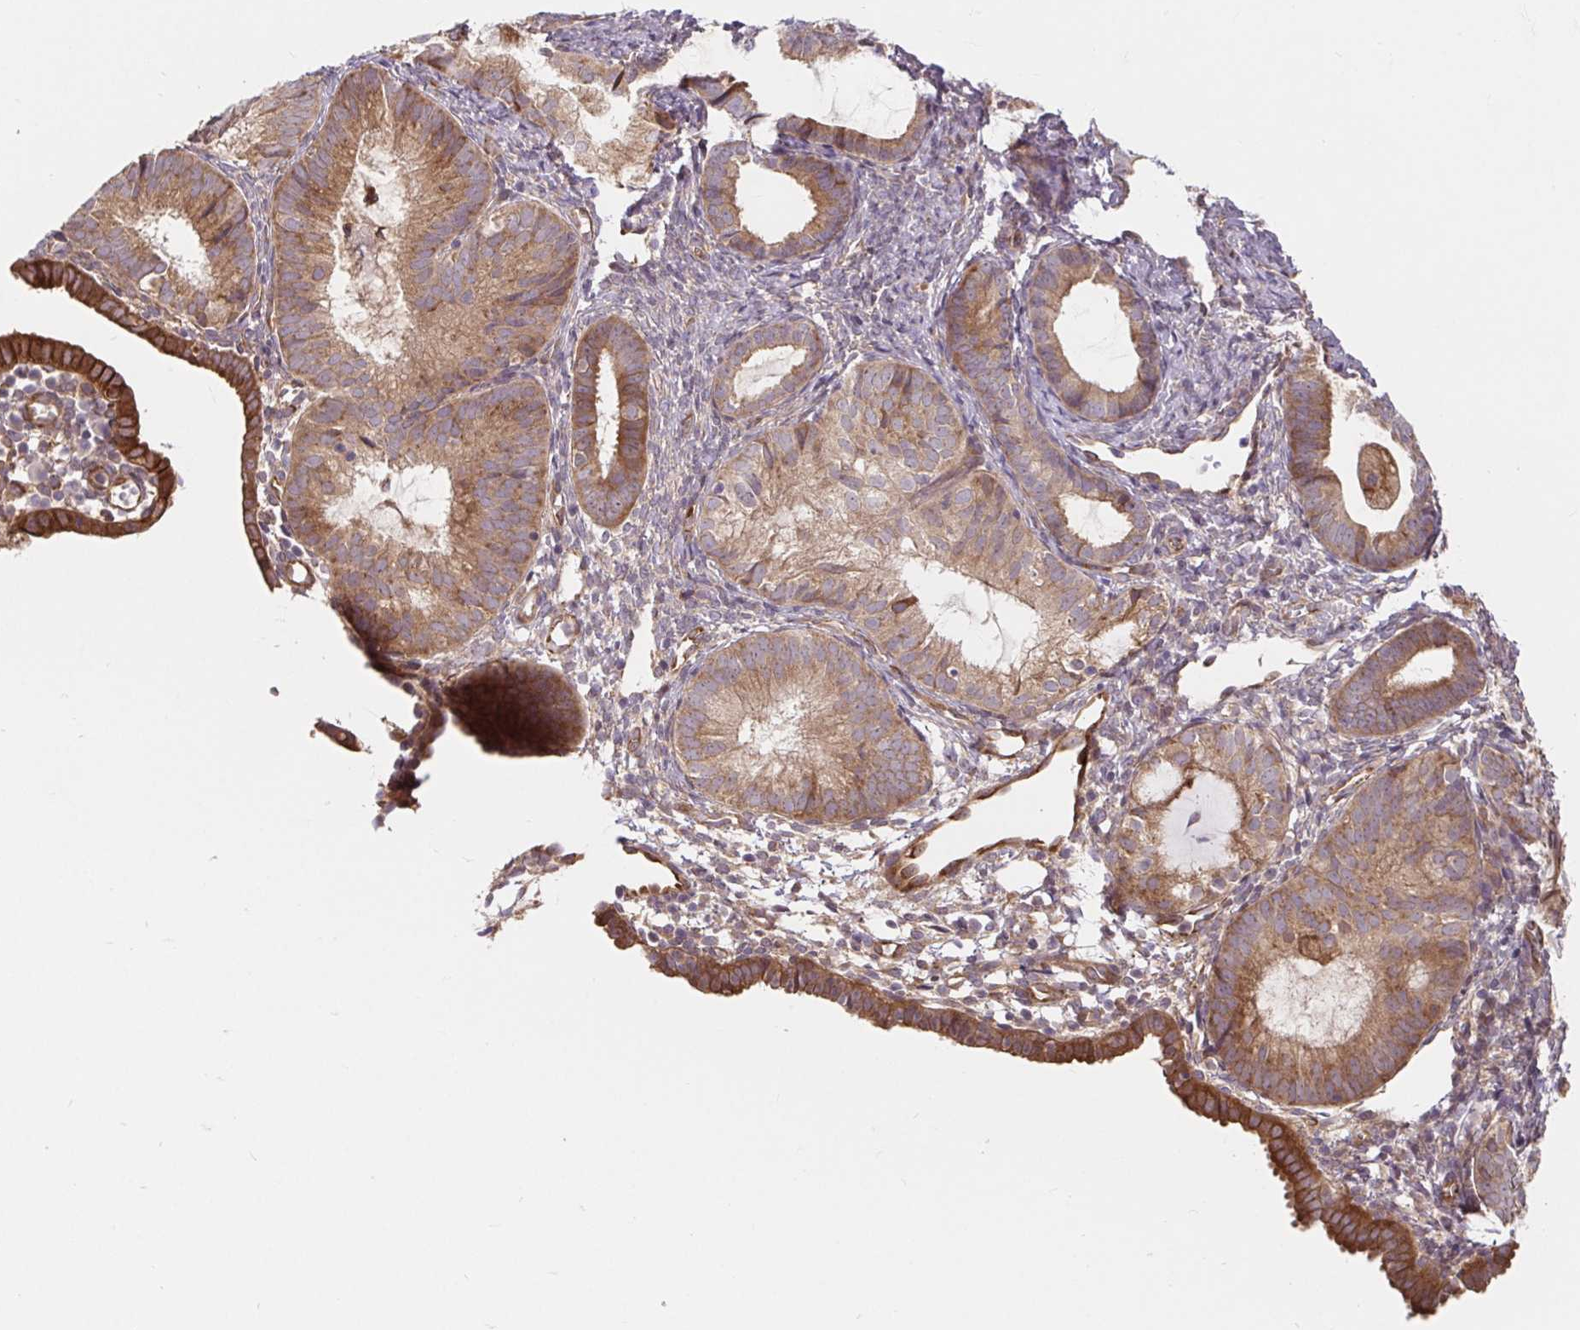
{"staining": {"intensity": "moderate", "quantity": ">75%", "location": "cytoplasmic/membranous"}, "tissue": "endometrial cancer", "cell_type": "Tumor cells", "image_type": "cancer", "snomed": [{"axis": "morphology", "description": "Normal tissue, NOS"}, {"axis": "morphology", "description": "Adenocarcinoma, NOS"}, {"axis": "topography", "description": "Smooth muscle"}, {"axis": "topography", "description": "Endometrium"}, {"axis": "topography", "description": "Myometrium, NOS"}], "caption": "Brown immunohistochemical staining in endometrial cancer reveals moderate cytoplasmic/membranous staining in approximately >75% of tumor cells.", "gene": "LYPD5", "patient": {"sex": "female", "age": 81}}